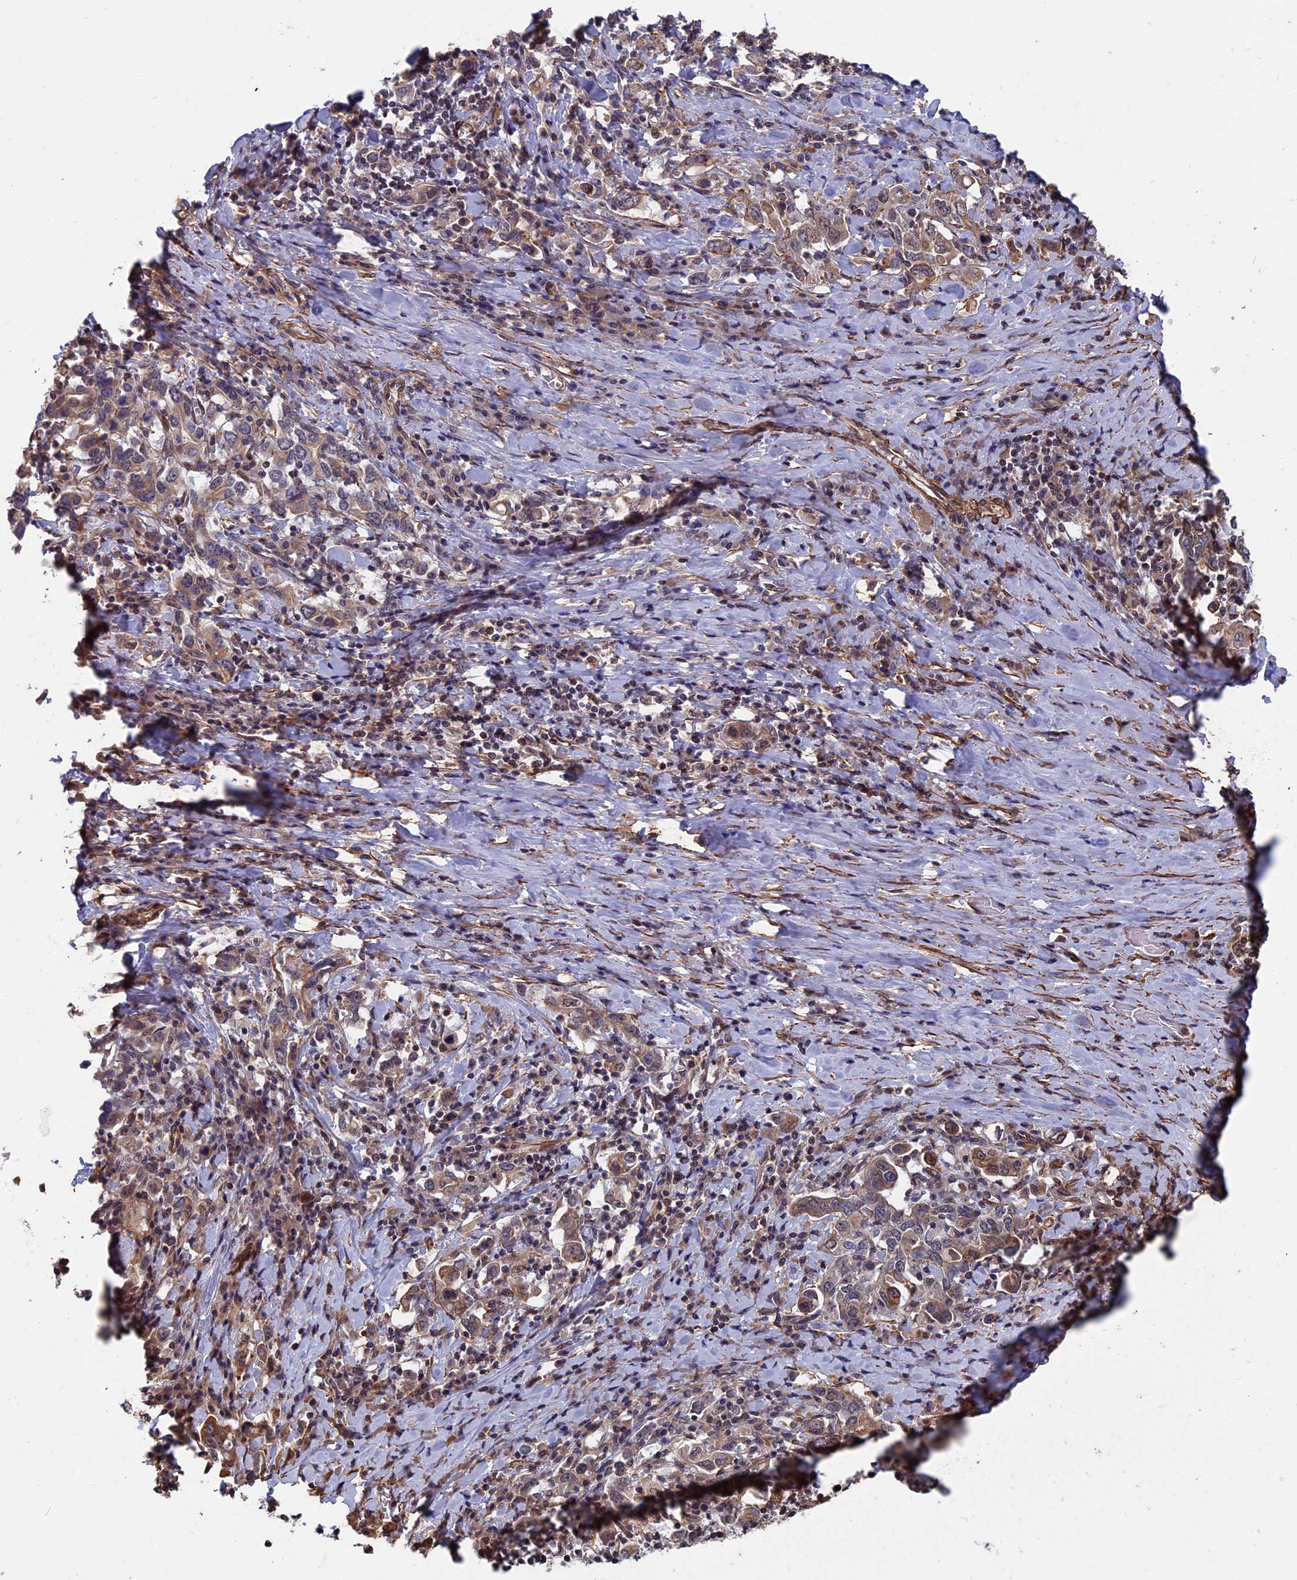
{"staining": {"intensity": "weak", "quantity": "25%-75%", "location": "cytoplasmic/membranous"}, "tissue": "stomach cancer", "cell_type": "Tumor cells", "image_type": "cancer", "snomed": [{"axis": "morphology", "description": "Adenocarcinoma, NOS"}, {"axis": "topography", "description": "Stomach, upper"}, {"axis": "topography", "description": "Stomach"}], "caption": "An immunohistochemistry histopathology image of neoplastic tissue is shown. Protein staining in brown labels weak cytoplasmic/membranous positivity in stomach cancer (adenocarcinoma) within tumor cells. The staining is performed using DAB (3,3'-diaminobenzidine) brown chromogen to label protein expression. The nuclei are counter-stained blue using hematoxylin.", "gene": "CTDP1", "patient": {"sex": "male", "age": 62}}